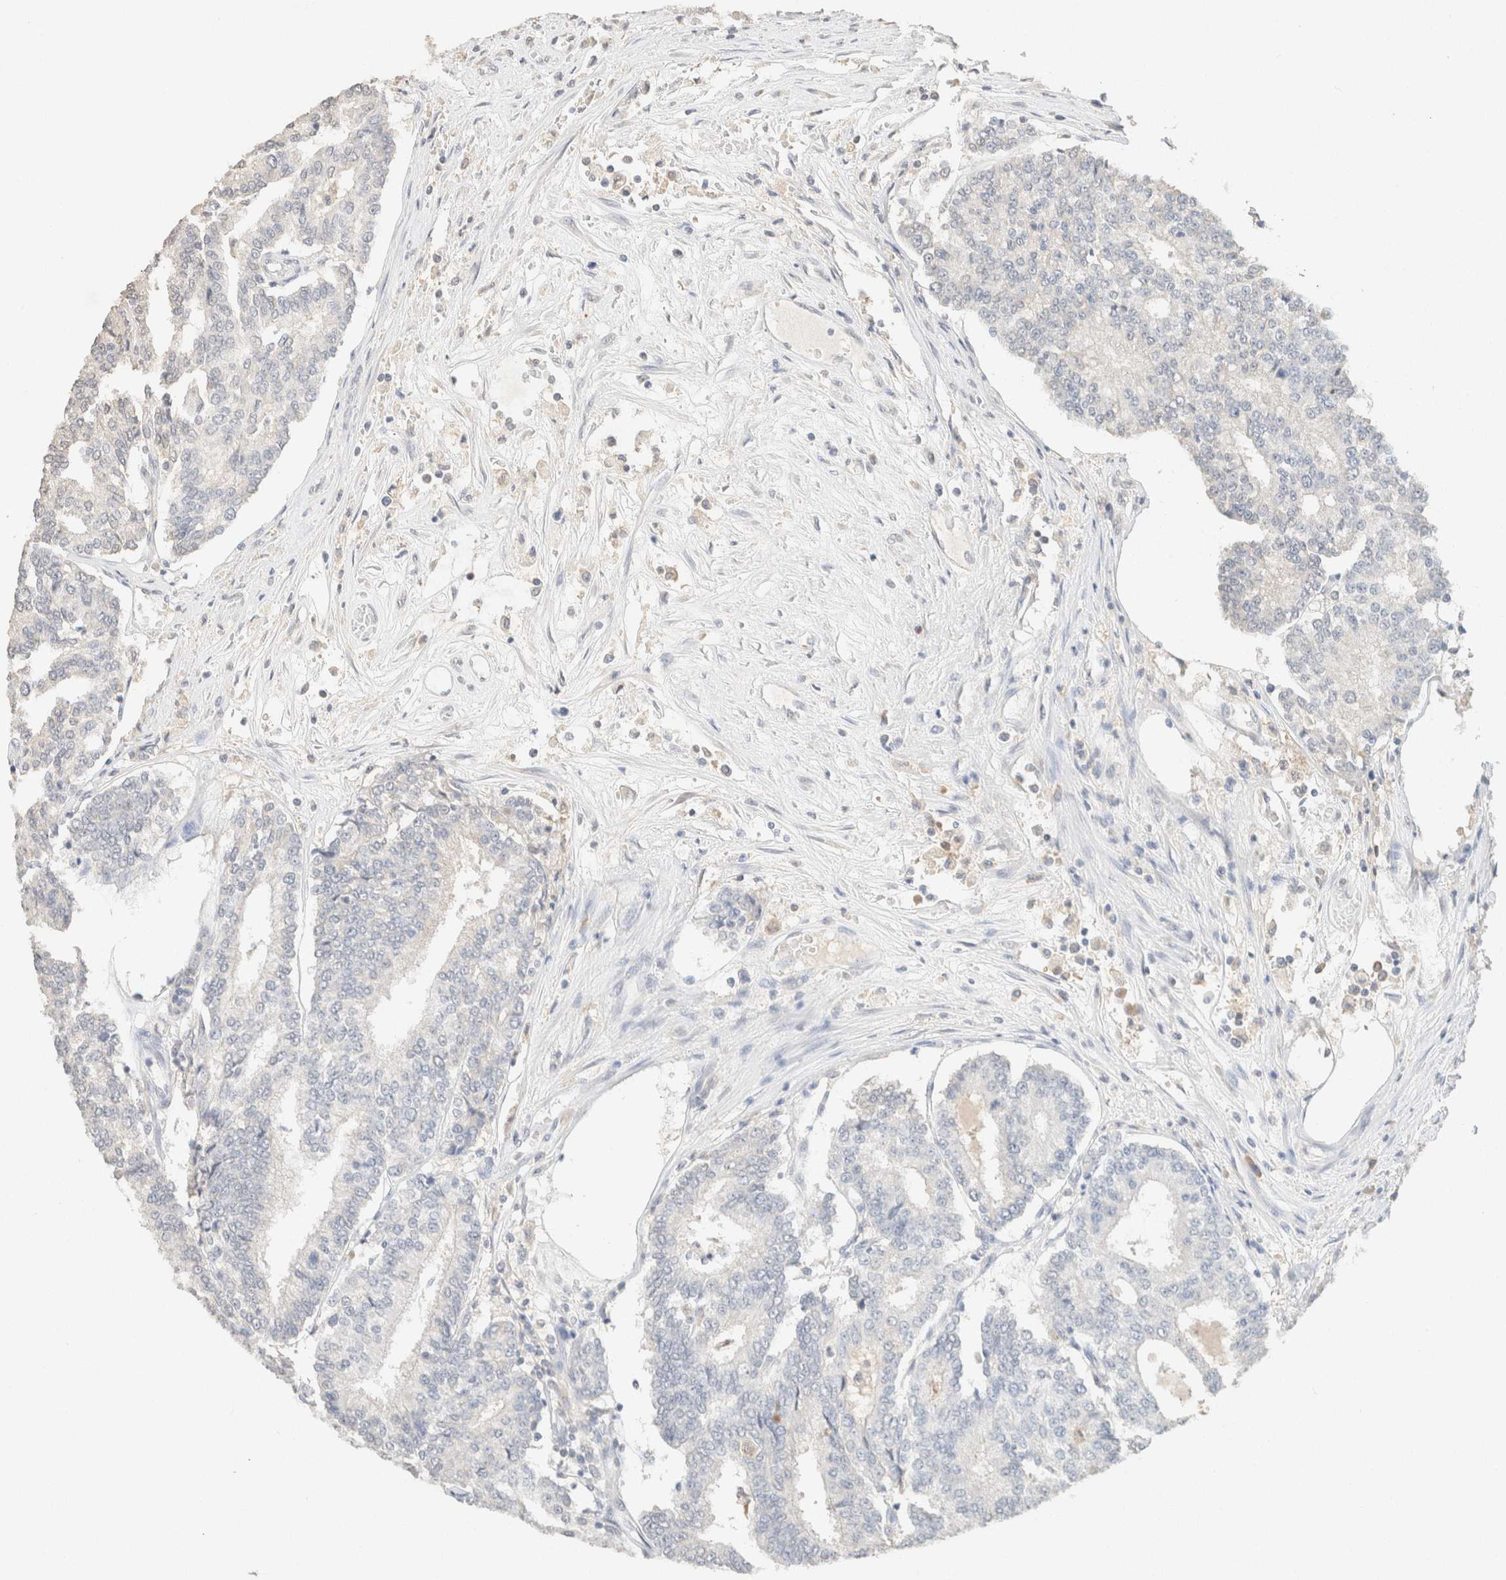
{"staining": {"intensity": "negative", "quantity": "none", "location": "none"}, "tissue": "prostate cancer", "cell_type": "Tumor cells", "image_type": "cancer", "snomed": [{"axis": "morphology", "description": "Normal tissue, NOS"}, {"axis": "morphology", "description": "Adenocarcinoma, High grade"}, {"axis": "topography", "description": "Prostate"}, {"axis": "topography", "description": "Seminal veicle"}], "caption": "Prostate cancer (adenocarcinoma (high-grade)) was stained to show a protein in brown. There is no significant staining in tumor cells.", "gene": "CPA1", "patient": {"sex": "male", "age": 55}}